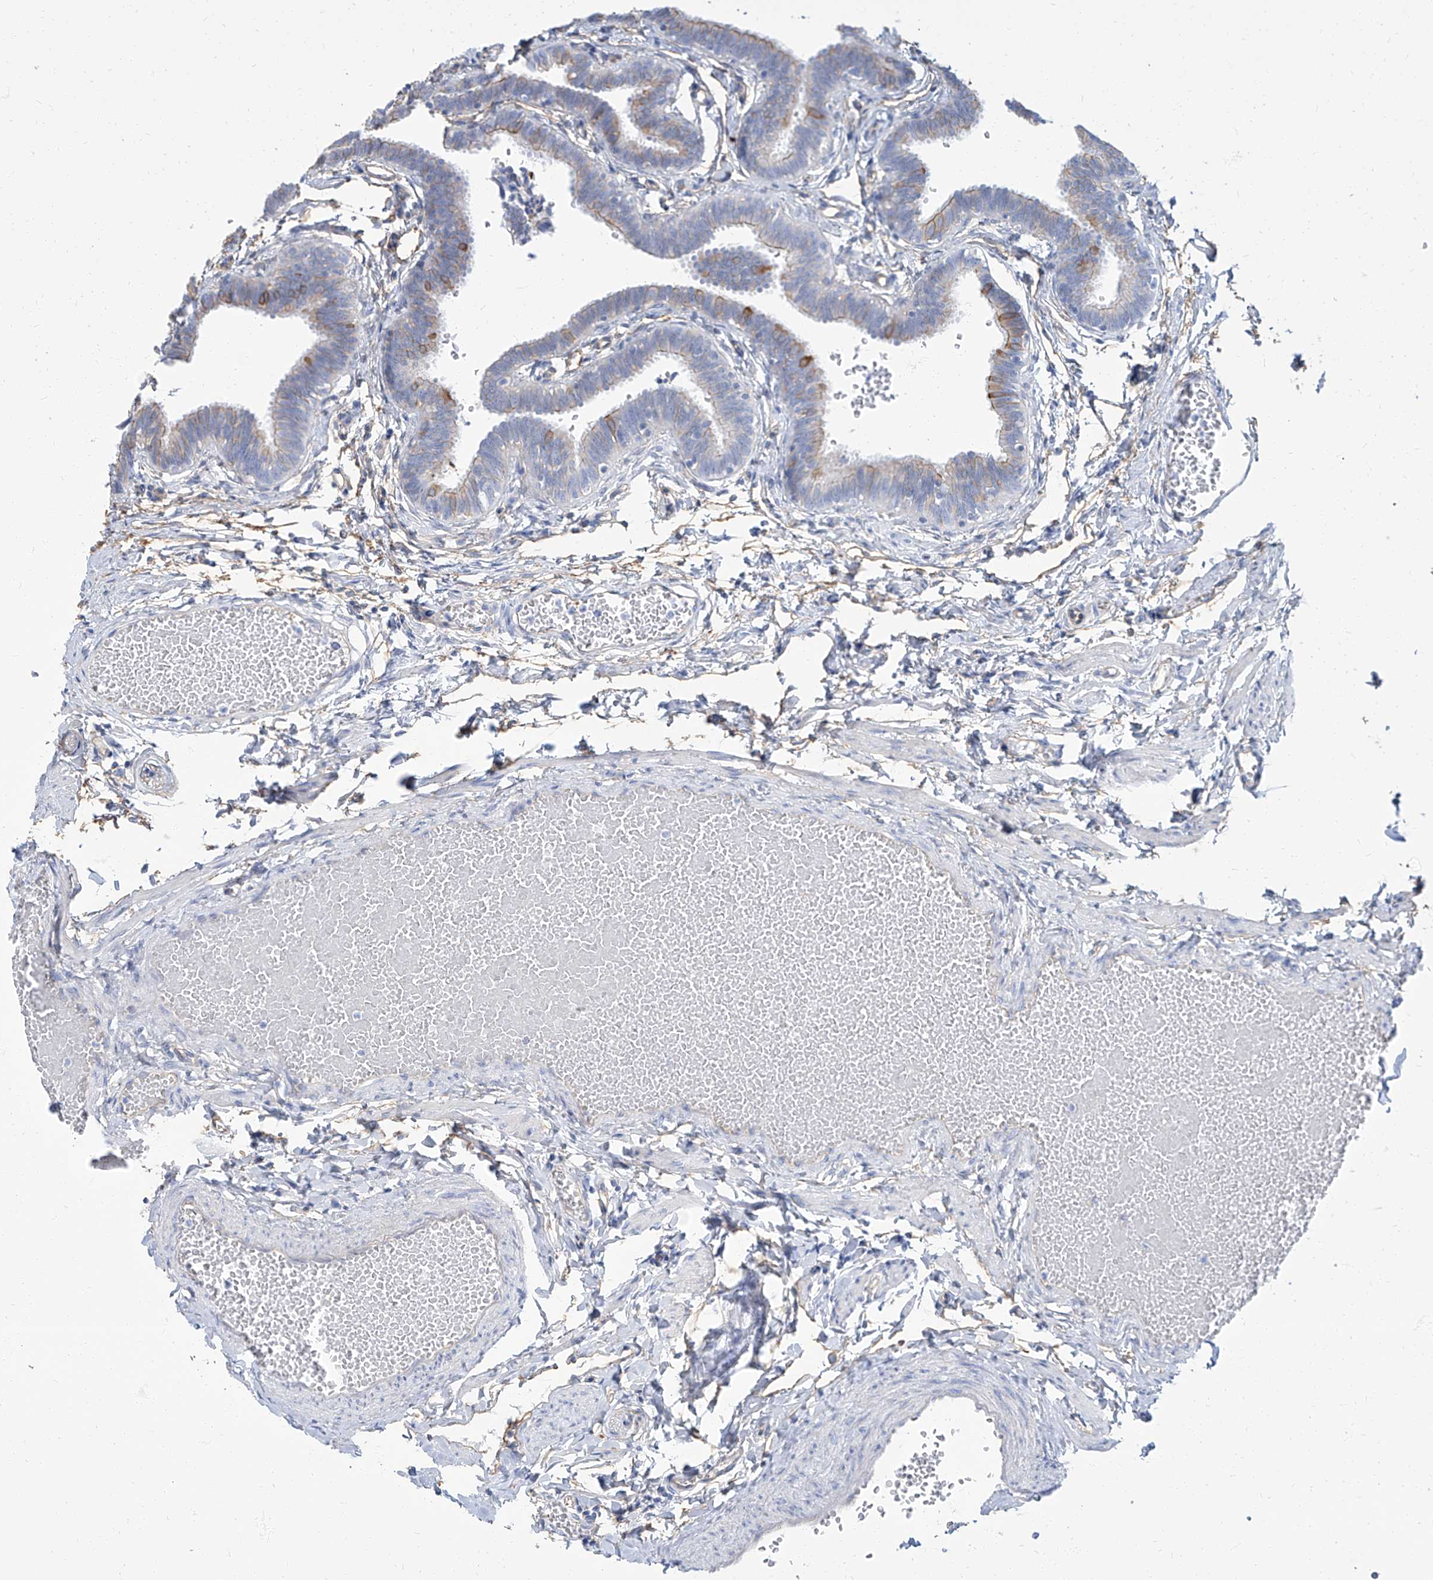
{"staining": {"intensity": "moderate", "quantity": "<25%", "location": "cytoplasmic/membranous"}, "tissue": "fallopian tube", "cell_type": "Glandular cells", "image_type": "normal", "snomed": [{"axis": "morphology", "description": "Normal tissue, NOS"}, {"axis": "topography", "description": "Fallopian tube"}, {"axis": "topography", "description": "Ovary"}], "caption": "Protein expression analysis of normal fallopian tube demonstrates moderate cytoplasmic/membranous positivity in about <25% of glandular cells. Immunohistochemistry (ihc) stains the protein of interest in brown and the nuclei are stained blue.", "gene": "TXLNB", "patient": {"sex": "female", "age": 23}}